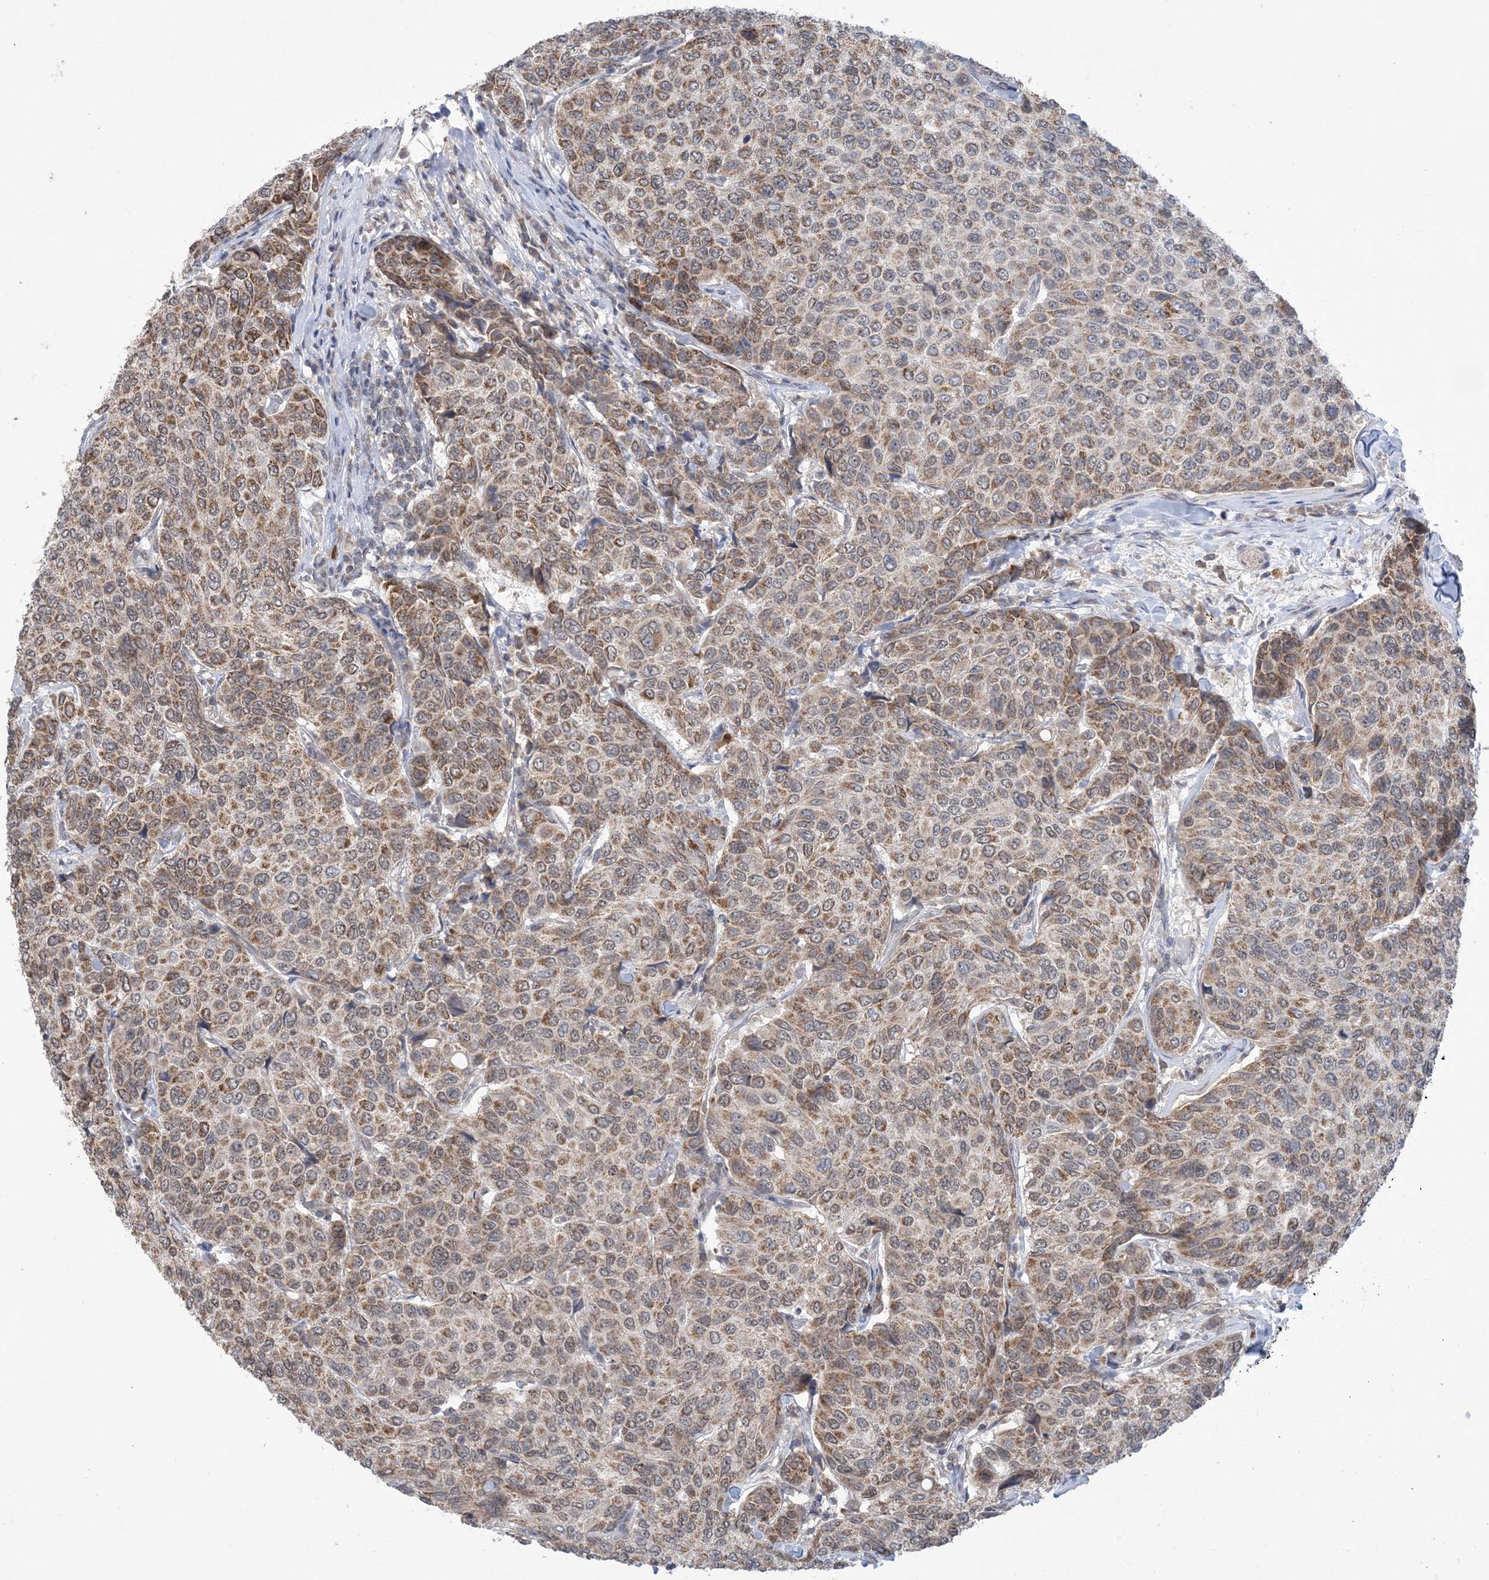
{"staining": {"intensity": "moderate", "quantity": ">75%", "location": "cytoplasmic/membranous,nuclear"}, "tissue": "breast cancer", "cell_type": "Tumor cells", "image_type": "cancer", "snomed": [{"axis": "morphology", "description": "Duct carcinoma"}, {"axis": "topography", "description": "Breast"}], "caption": "This histopathology image demonstrates breast cancer (infiltrating ductal carcinoma) stained with immunohistochemistry (IHC) to label a protein in brown. The cytoplasmic/membranous and nuclear of tumor cells show moderate positivity for the protein. Nuclei are counter-stained blue.", "gene": "TRMT10C", "patient": {"sex": "female", "age": 55}}